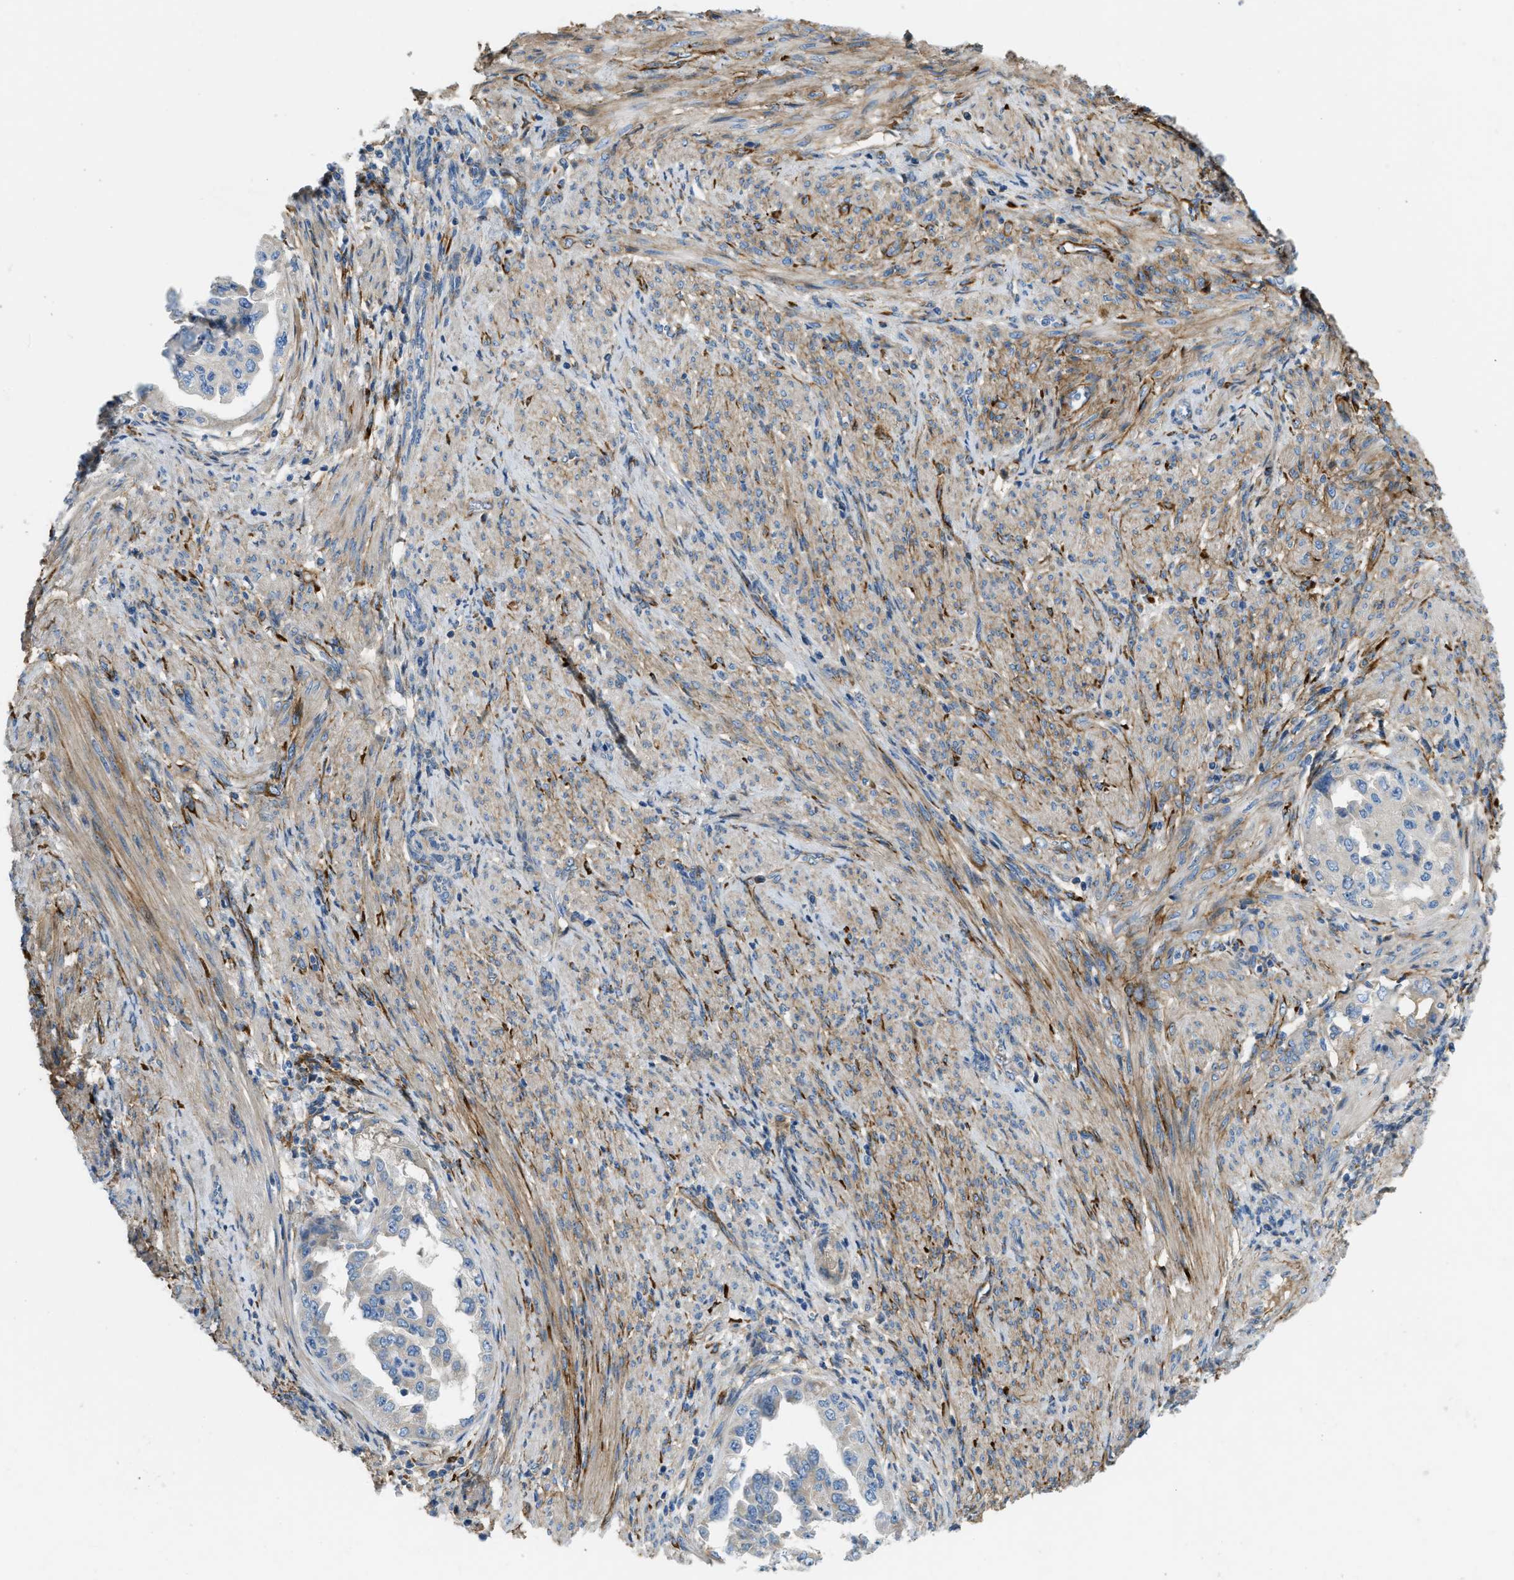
{"staining": {"intensity": "negative", "quantity": "none", "location": "none"}, "tissue": "endometrial cancer", "cell_type": "Tumor cells", "image_type": "cancer", "snomed": [{"axis": "morphology", "description": "Adenocarcinoma, NOS"}, {"axis": "topography", "description": "Endometrium"}], "caption": "Endometrial adenocarcinoma was stained to show a protein in brown. There is no significant positivity in tumor cells.", "gene": "COL15A1", "patient": {"sex": "female", "age": 85}}